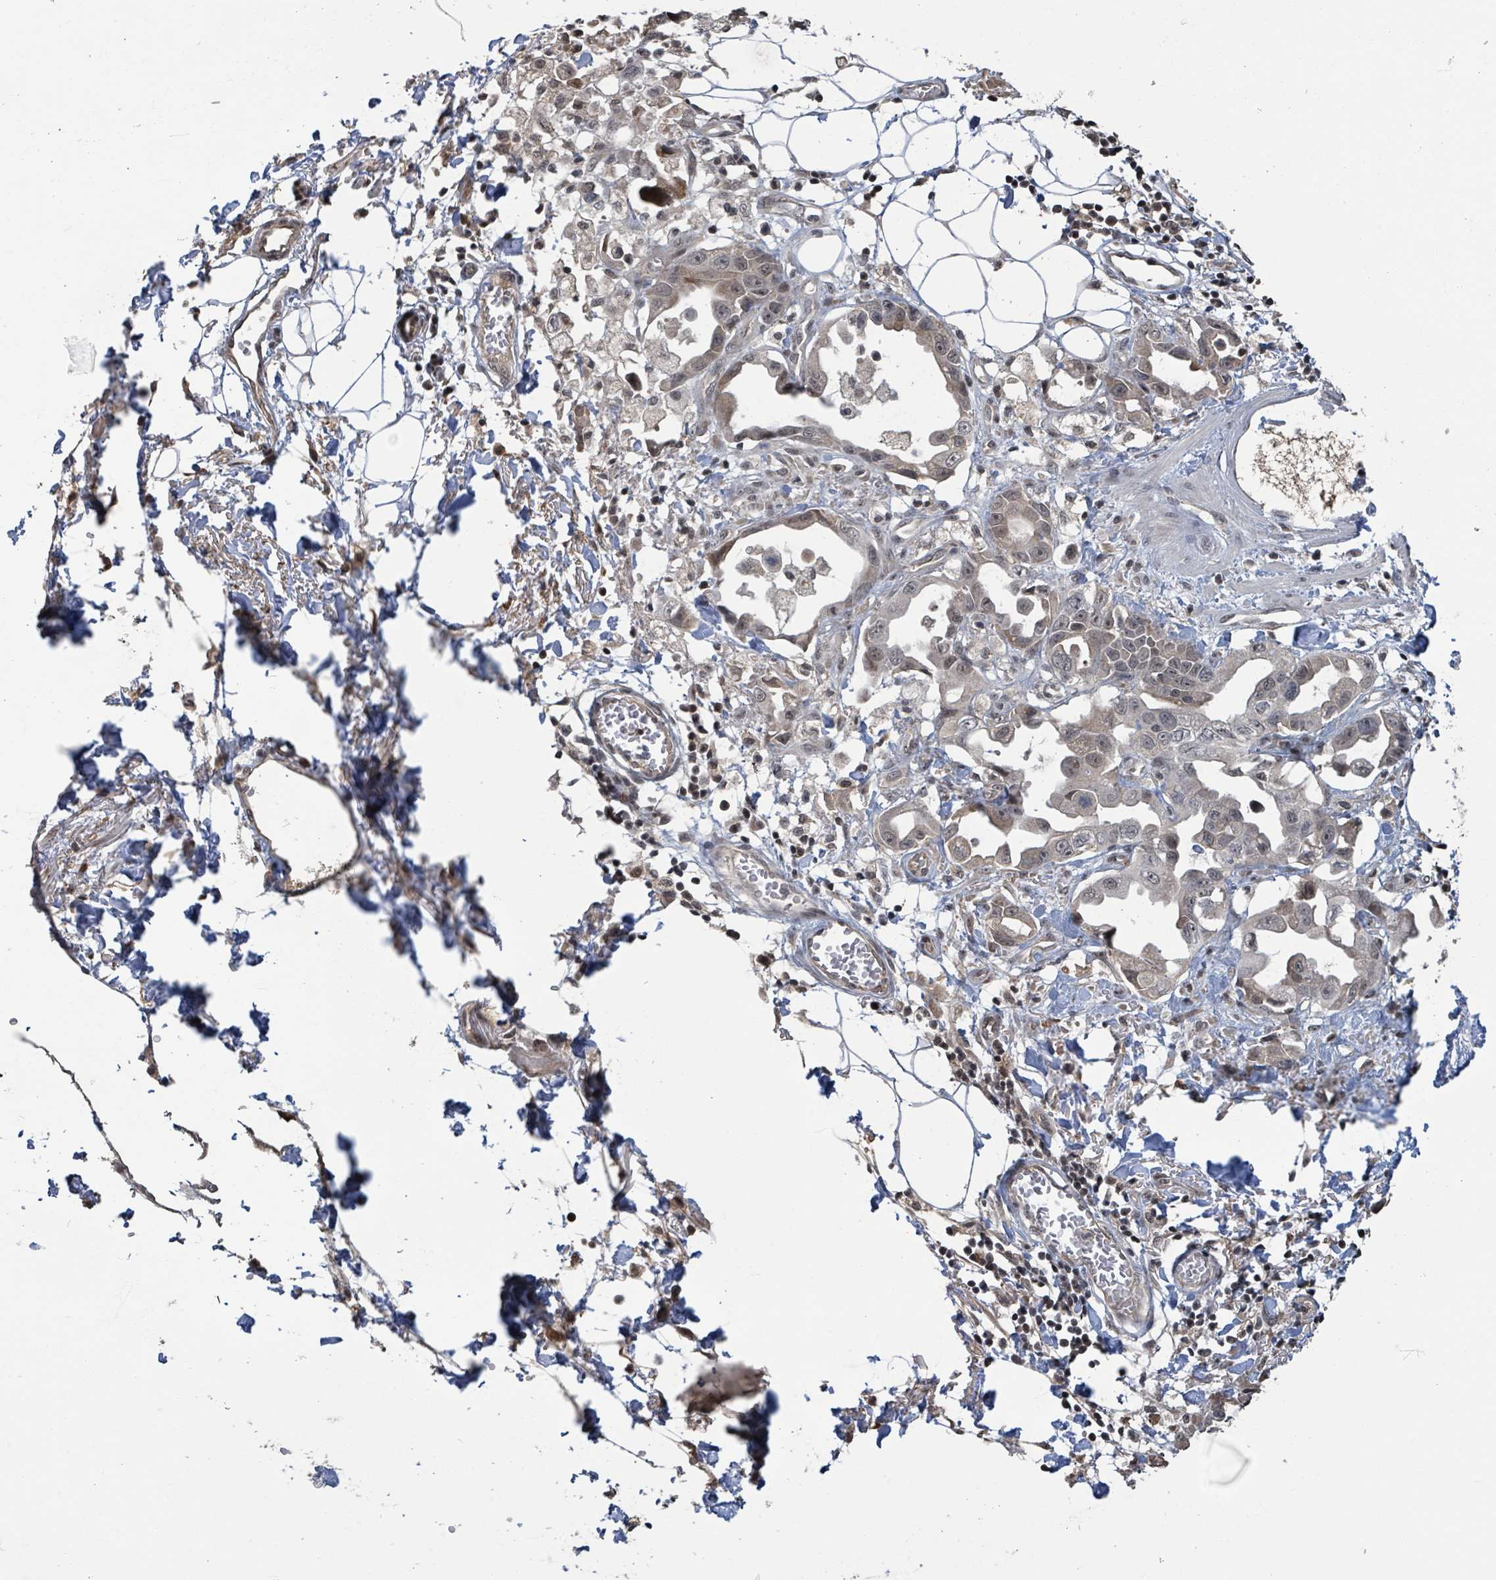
{"staining": {"intensity": "weak", "quantity": ">75%", "location": "nuclear"}, "tissue": "stomach cancer", "cell_type": "Tumor cells", "image_type": "cancer", "snomed": [{"axis": "morphology", "description": "Adenocarcinoma, NOS"}, {"axis": "topography", "description": "Stomach"}], "caption": "IHC histopathology image of stomach cancer stained for a protein (brown), which shows low levels of weak nuclear expression in about >75% of tumor cells.", "gene": "ZBTB14", "patient": {"sex": "male", "age": 55}}